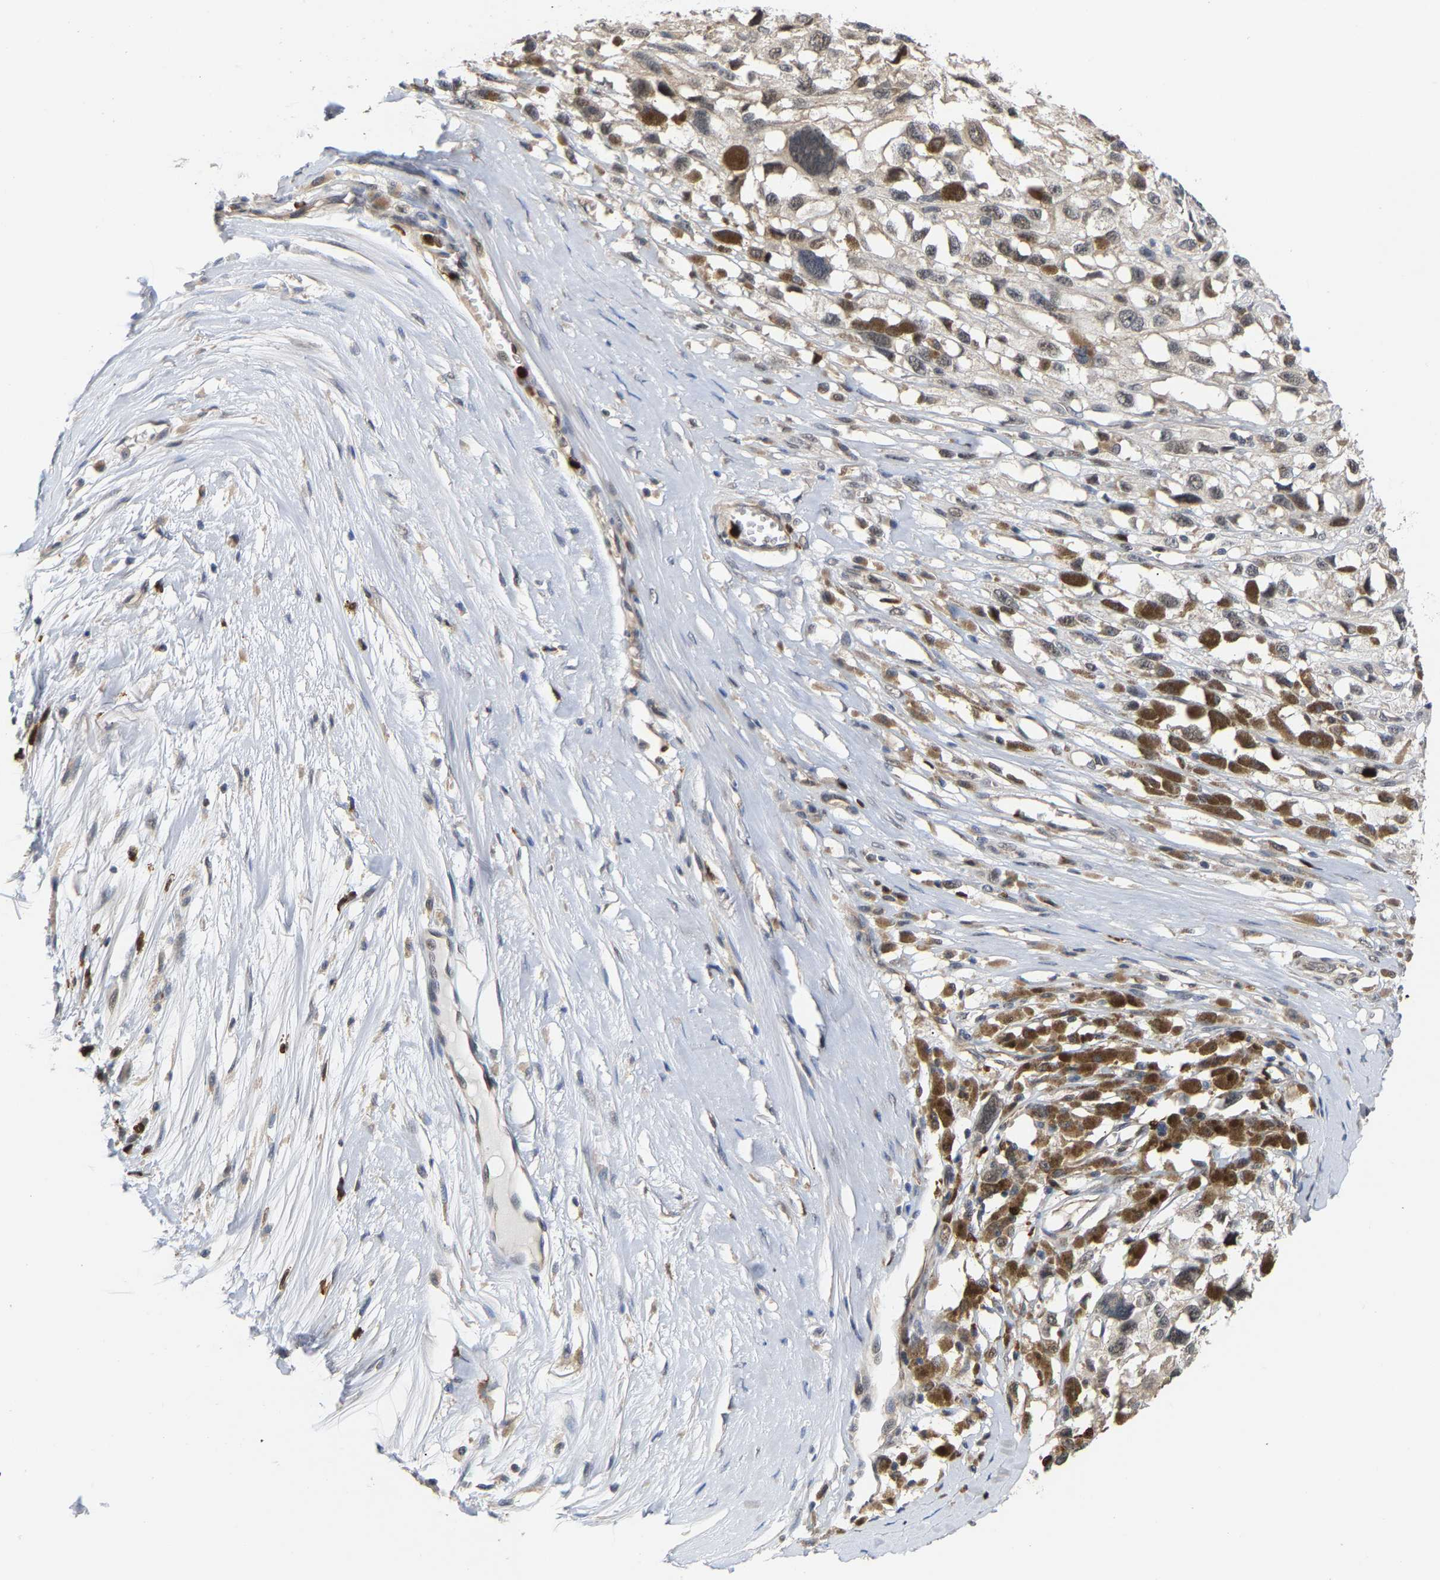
{"staining": {"intensity": "weak", "quantity": "25%-75%", "location": "nuclear"}, "tissue": "melanoma", "cell_type": "Tumor cells", "image_type": "cancer", "snomed": [{"axis": "morphology", "description": "Malignant melanoma, Metastatic site"}, {"axis": "topography", "description": "Lymph node"}], "caption": "Malignant melanoma (metastatic site) stained for a protein shows weak nuclear positivity in tumor cells.", "gene": "TDRD7", "patient": {"sex": "male", "age": 59}}